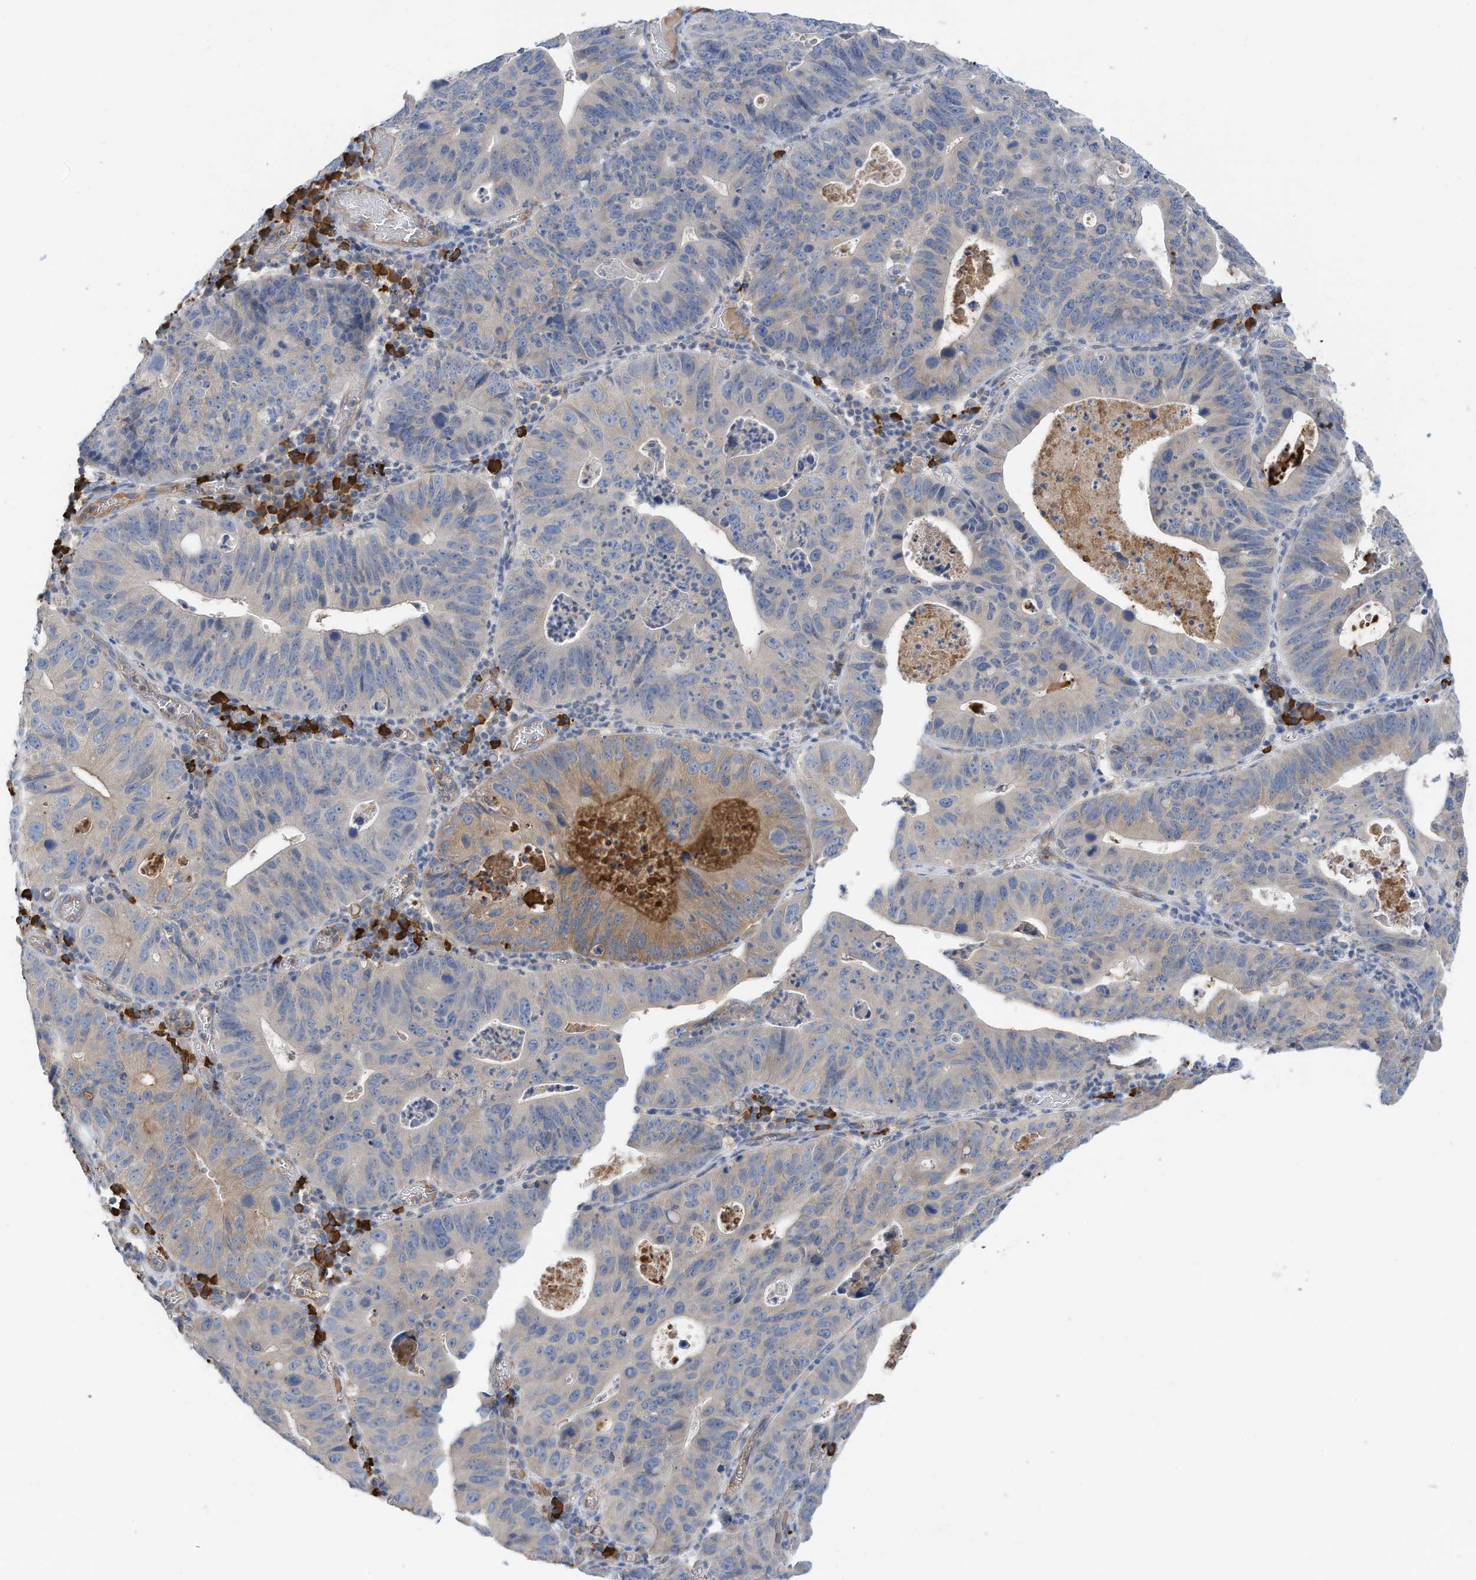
{"staining": {"intensity": "weak", "quantity": "<25%", "location": "cytoplasmic/membranous"}, "tissue": "stomach cancer", "cell_type": "Tumor cells", "image_type": "cancer", "snomed": [{"axis": "morphology", "description": "Adenocarcinoma, NOS"}, {"axis": "topography", "description": "Stomach"}], "caption": "Stomach cancer stained for a protein using immunohistochemistry shows no positivity tumor cells.", "gene": "SLC5A11", "patient": {"sex": "male", "age": 59}}